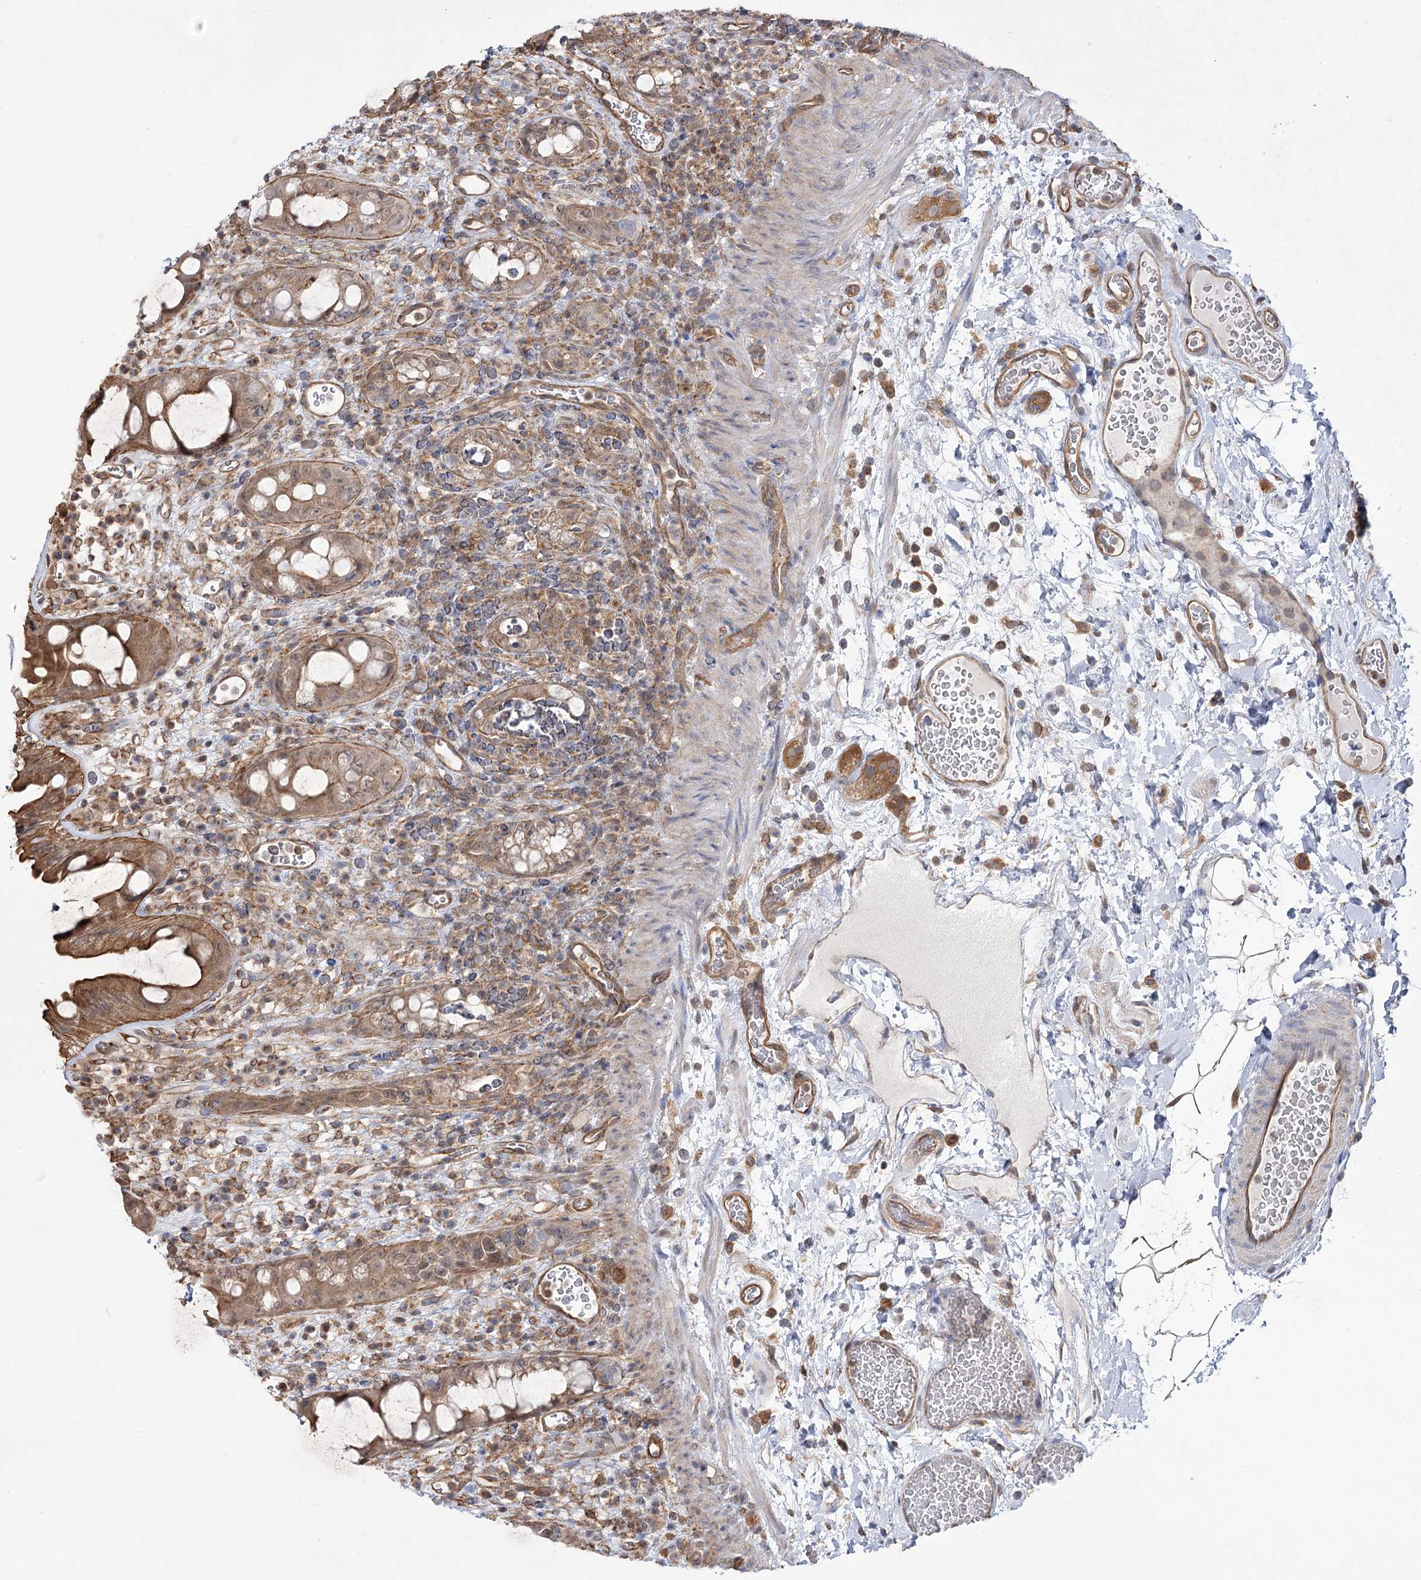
{"staining": {"intensity": "moderate", "quantity": ">75%", "location": "cytoplasmic/membranous"}, "tissue": "rectum", "cell_type": "Glandular cells", "image_type": "normal", "snomed": [{"axis": "morphology", "description": "Normal tissue, NOS"}, {"axis": "topography", "description": "Rectum"}], "caption": "Brown immunohistochemical staining in unremarkable rectum displays moderate cytoplasmic/membranous positivity in about >75% of glandular cells.", "gene": "SH3BP5L", "patient": {"sex": "female", "age": 57}}